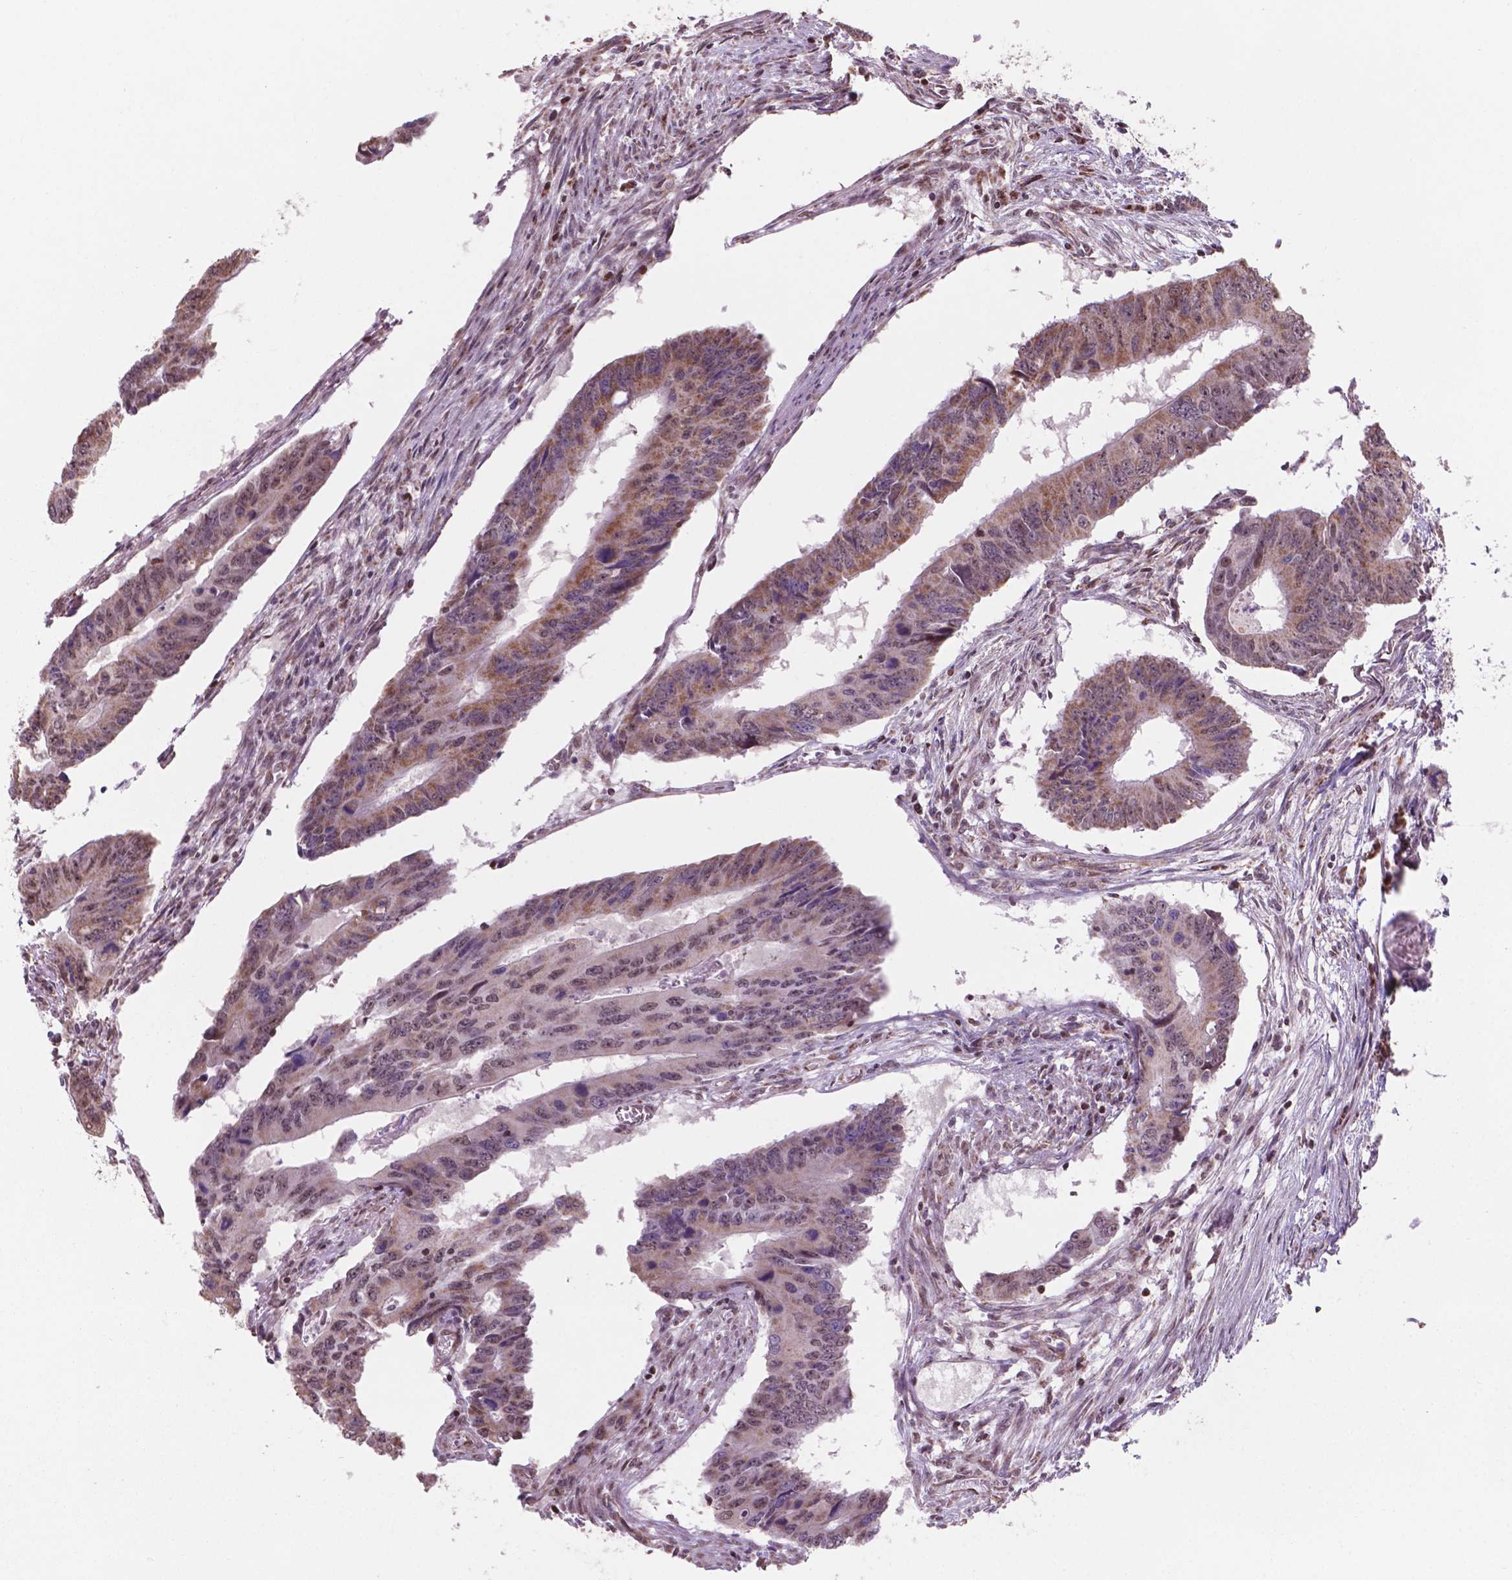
{"staining": {"intensity": "moderate", "quantity": ">75%", "location": "cytoplasmic/membranous"}, "tissue": "colorectal cancer", "cell_type": "Tumor cells", "image_type": "cancer", "snomed": [{"axis": "morphology", "description": "Adenocarcinoma, NOS"}, {"axis": "topography", "description": "Colon"}], "caption": "Moderate cytoplasmic/membranous protein positivity is present in approximately >75% of tumor cells in colorectal cancer.", "gene": "NDUFA10", "patient": {"sex": "male", "age": 53}}